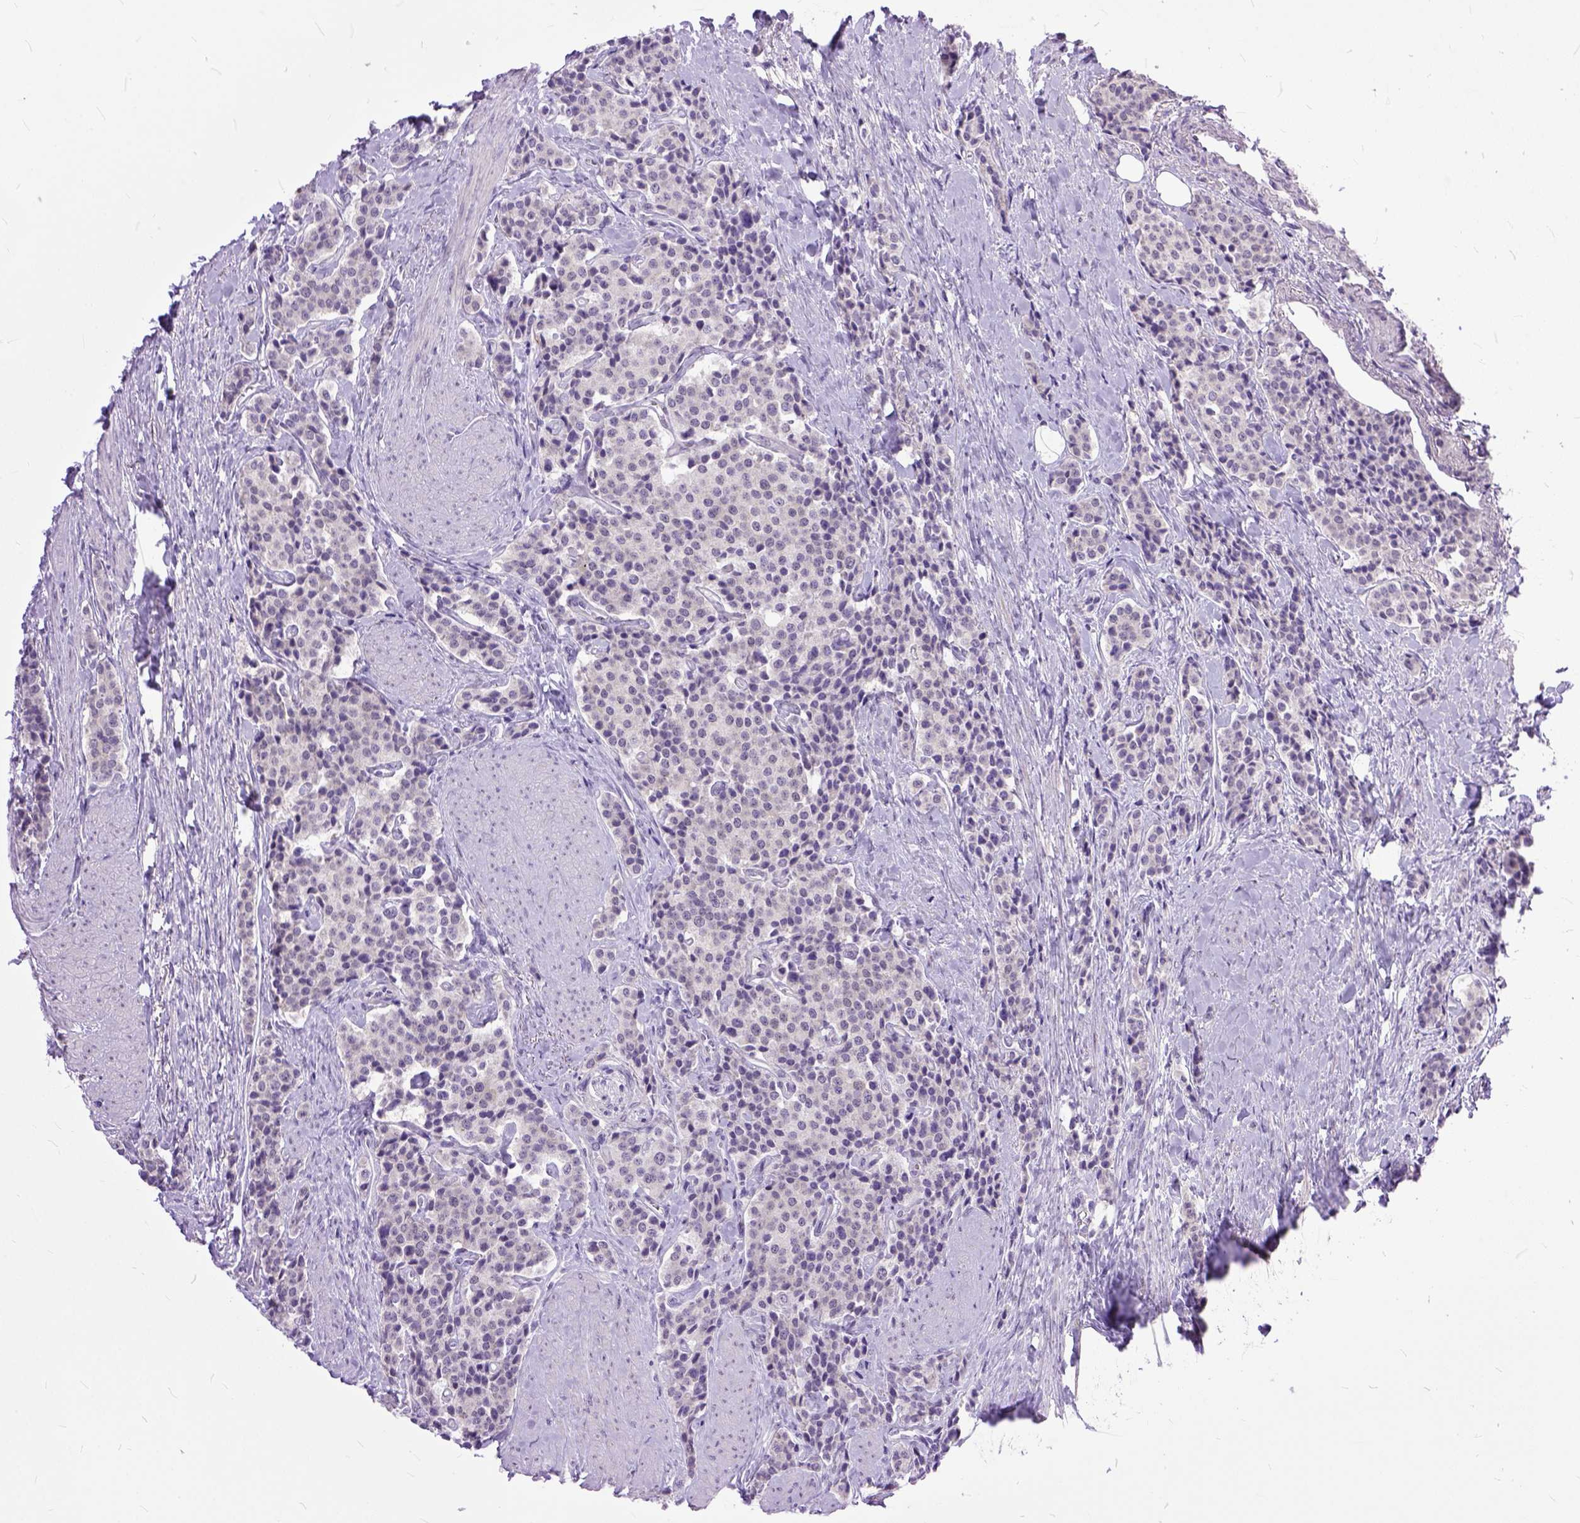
{"staining": {"intensity": "negative", "quantity": "none", "location": "none"}, "tissue": "carcinoid", "cell_type": "Tumor cells", "image_type": "cancer", "snomed": [{"axis": "morphology", "description": "Carcinoid, malignant, NOS"}, {"axis": "topography", "description": "Small intestine"}], "caption": "High magnification brightfield microscopy of malignant carcinoid stained with DAB (brown) and counterstained with hematoxylin (blue): tumor cells show no significant staining.", "gene": "TCEAL7", "patient": {"sex": "female", "age": 58}}